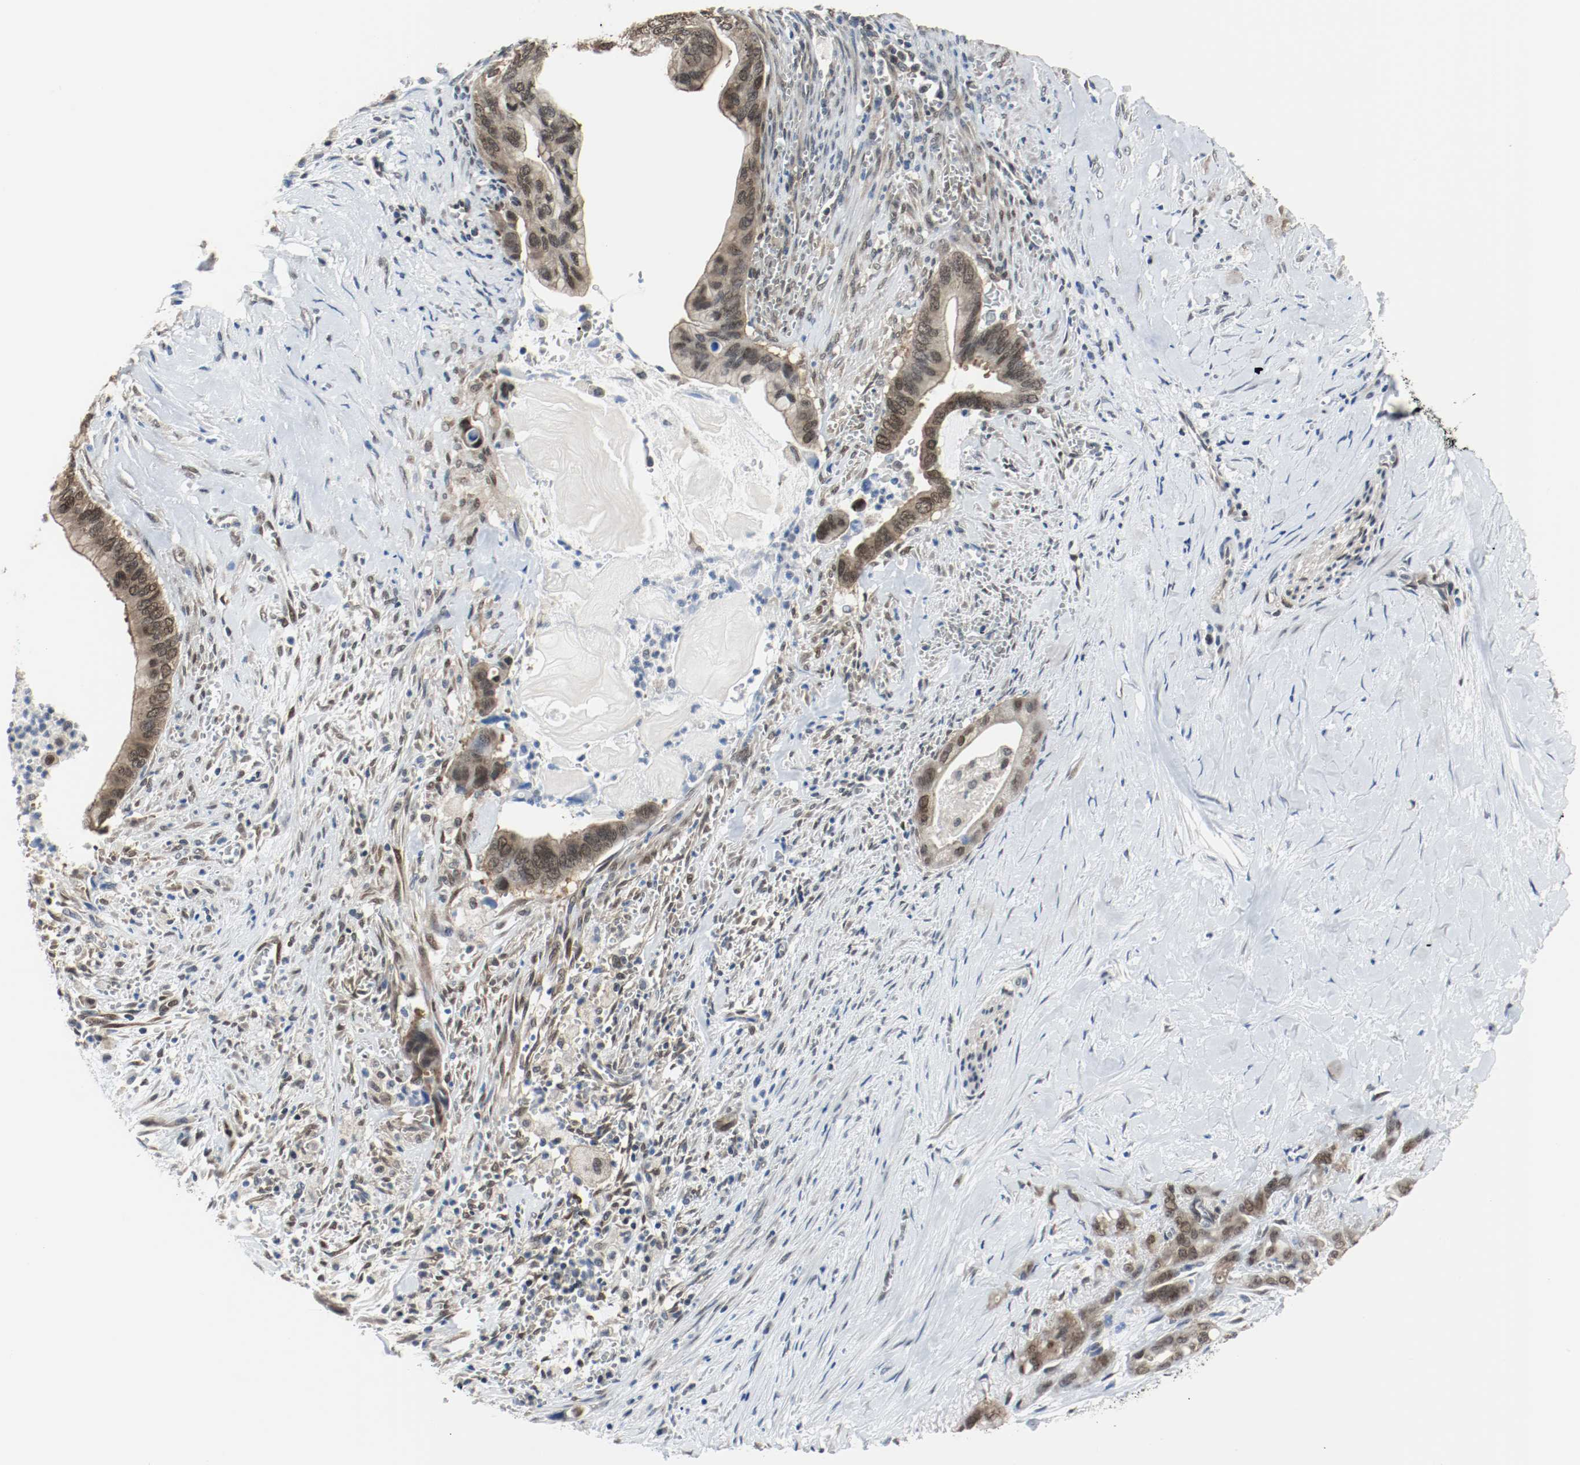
{"staining": {"intensity": "weak", "quantity": ">75%", "location": "cytoplasmic/membranous,nuclear"}, "tissue": "pancreatic cancer", "cell_type": "Tumor cells", "image_type": "cancer", "snomed": [{"axis": "morphology", "description": "Adenocarcinoma, NOS"}, {"axis": "topography", "description": "Pancreas"}], "caption": "DAB (3,3'-diaminobenzidine) immunohistochemical staining of human pancreatic adenocarcinoma demonstrates weak cytoplasmic/membranous and nuclear protein positivity in approximately >75% of tumor cells.", "gene": "PPME1", "patient": {"sex": "male", "age": 59}}